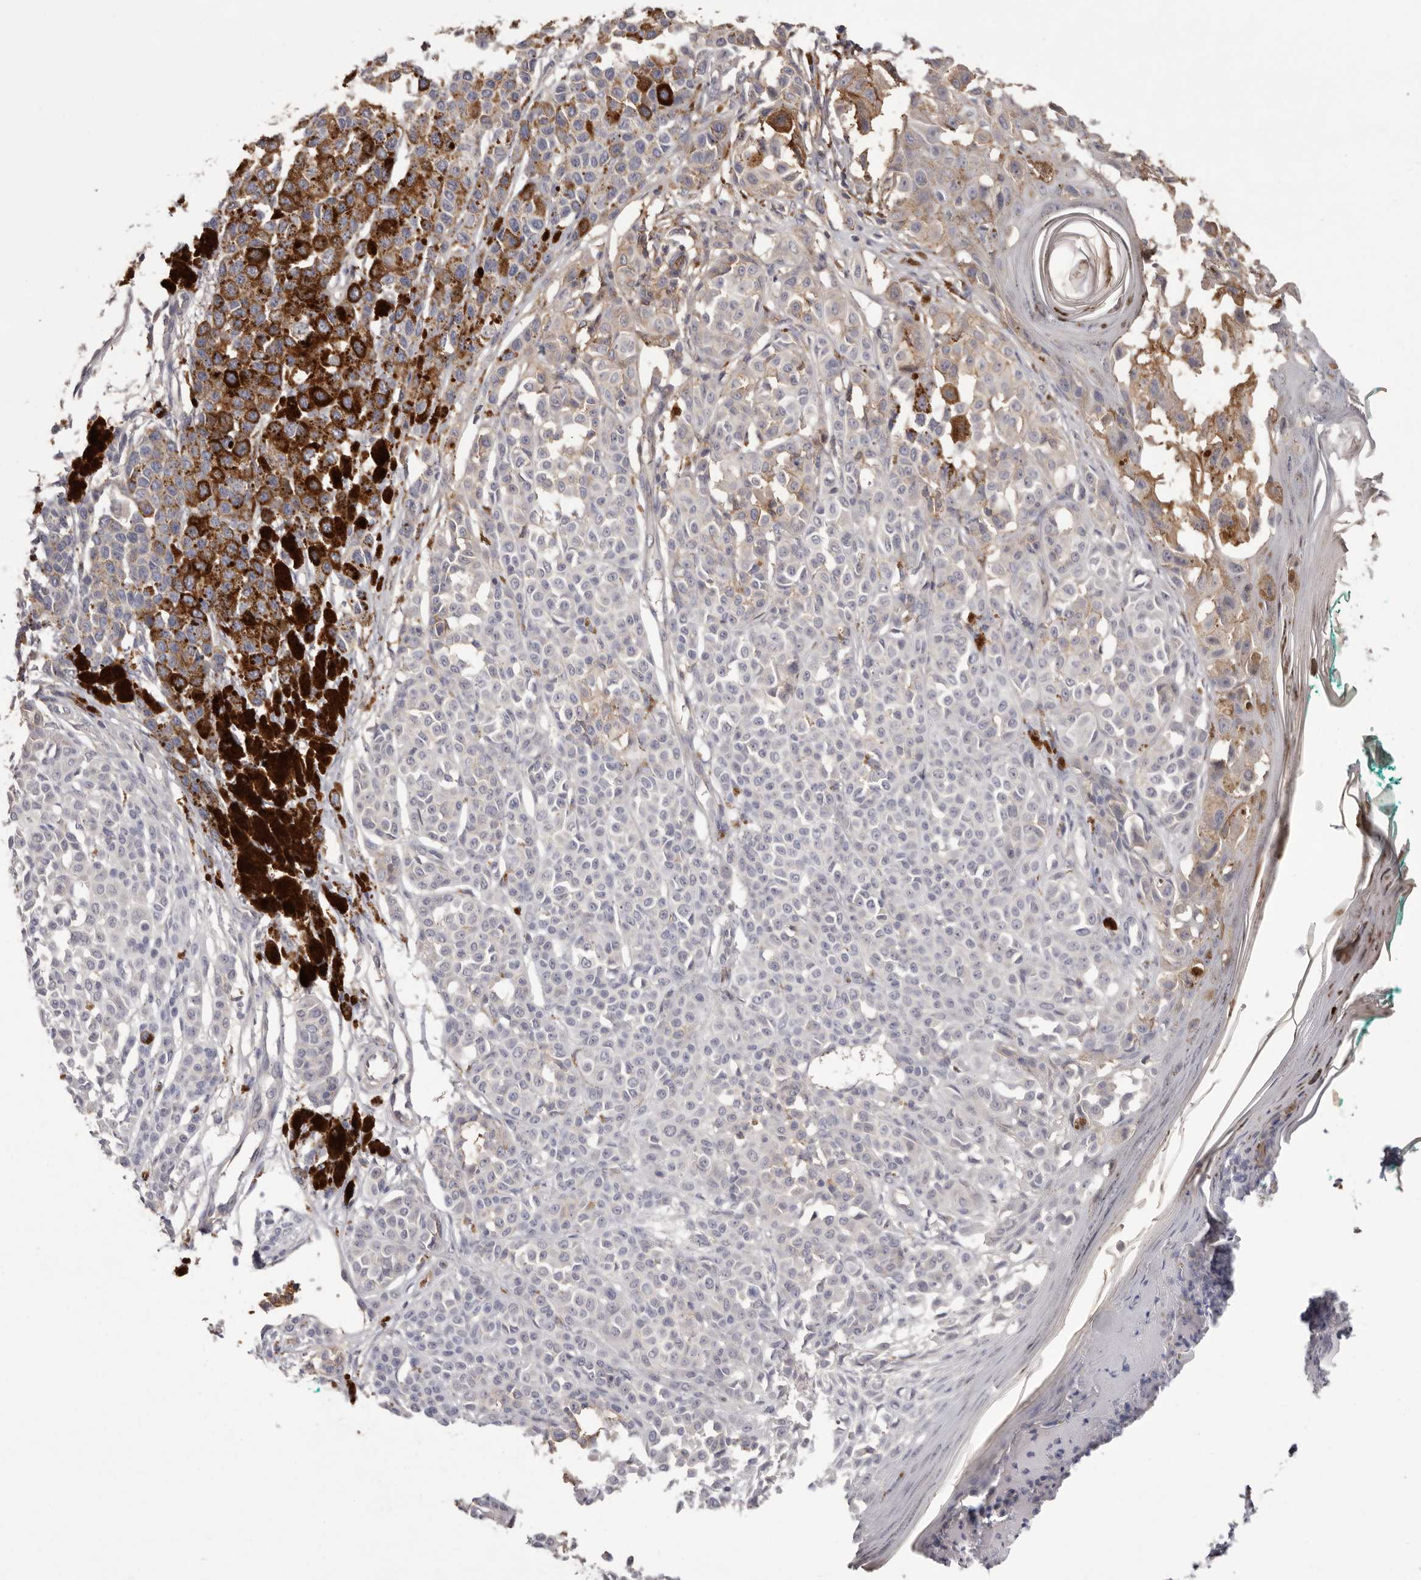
{"staining": {"intensity": "negative", "quantity": "none", "location": "none"}, "tissue": "melanoma", "cell_type": "Tumor cells", "image_type": "cancer", "snomed": [{"axis": "morphology", "description": "Malignant melanoma, NOS"}, {"axis": "topography", "description": "Skin of leg"}], "caption": "Protein analysis of malignant melanoma displays no significant expression in tumor cells.", "gene": "MMACHC", "patient": {"sex": "female", "age": 72}}